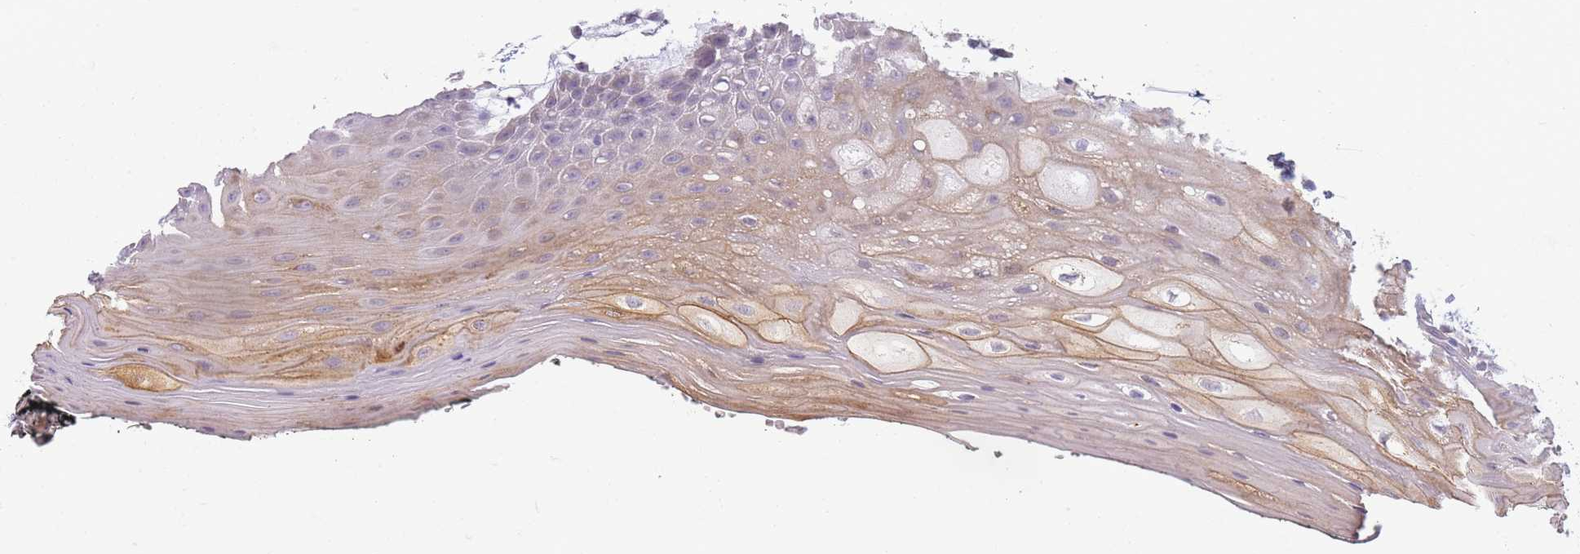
{"staining": {"intensity": "moderate", "quantity": "25%-75%", "location": "cytoplasmic/membranous,nuclear"}, "tissue": "oral mucosa", "cell_type": "Squamous epithelial cells", "image_type": "normal", "snomed": [{"axis": "morphology", "description": "Normal tissue, NOS"}, {"axis": "topography", "description": "Oral tissue"}, {"axis": "topography", "description": "Tounge, NOS"}], "caption": "Protein analysis of unremarkable oral mucosa exhibits moderate cytoplasmic/membranous,nuclear expression in approximately 25%-75% of squamous epithelial cells. (DAB (3,3'-diaminobenzidine) IHC, brown staining for protein, blue staining for nuclei).", "gene": "TMEM236", "patient": {"sex": "female", "age": 59}}